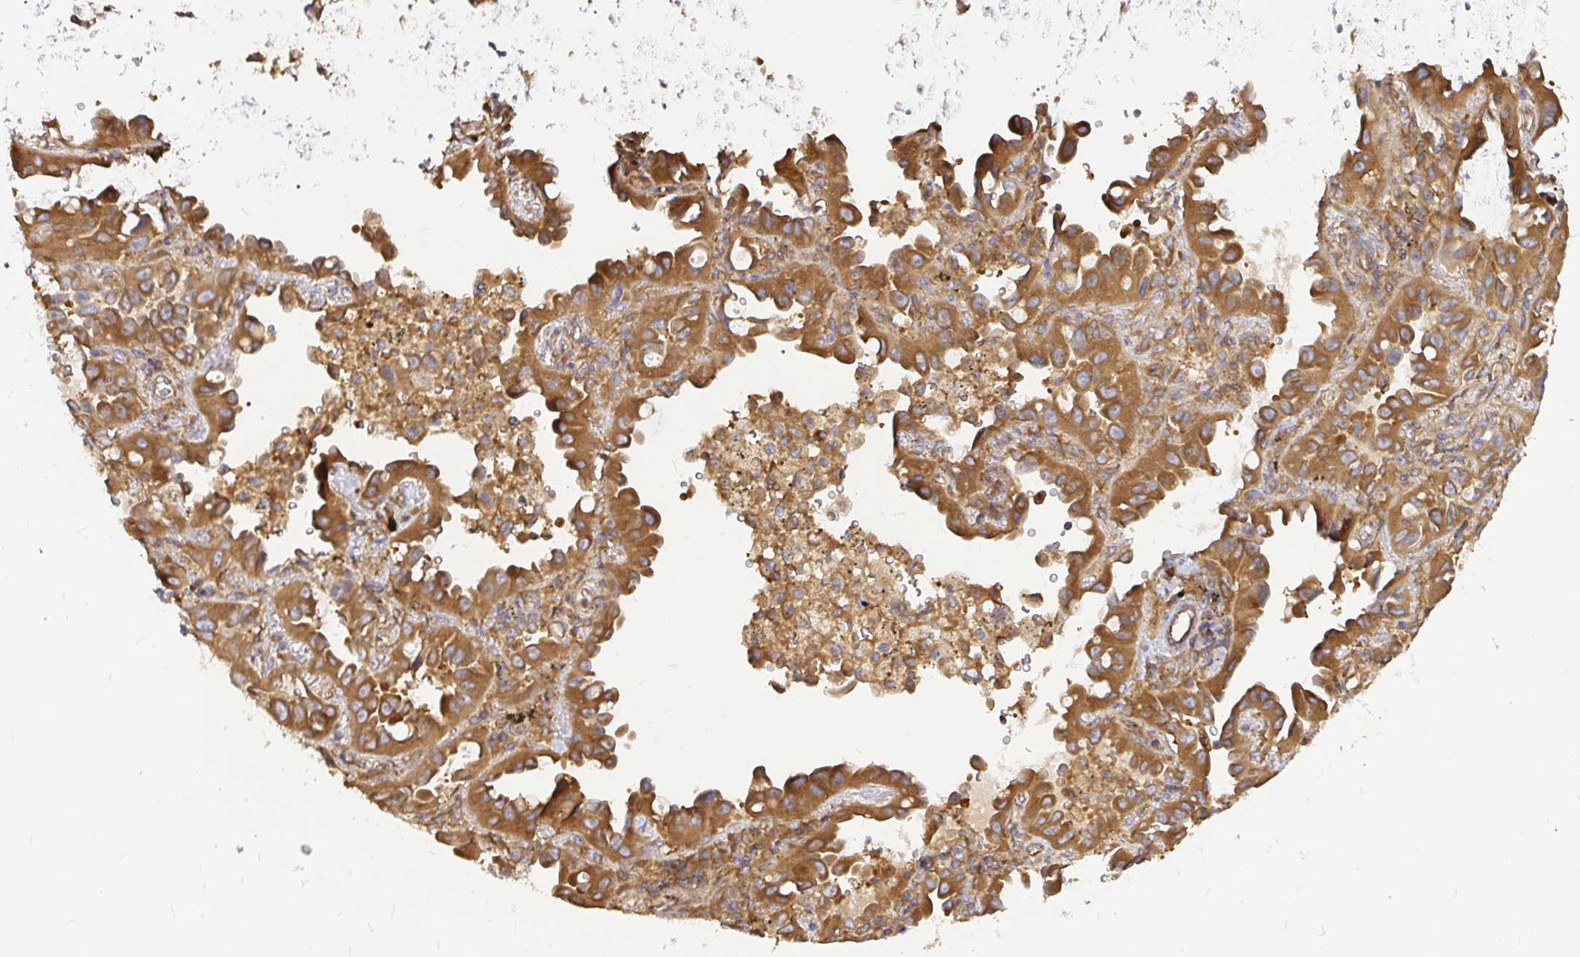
{"staining": {"intensity": "moderate", "quantity": ">75%", "location": "cytoplasmic/membranous"}, "tissue": "lung cancer", "cell_type": "Tumor cells", "image_type": "cancer", "snomed": [{"axis": "morphology", "description": "Adenocarcinoma, NOS"}, {"axis": "topography", "description": "Lung"}], "caption": "About >75% of tumor cells in human lung cancer (adenocarcinoma) show moderate cytoplasmic/membranous protein expression as visualized by brown immunohistochemical staining.", "gene": "KIF5B", "patient": {"sex": "male", "age": 68}}